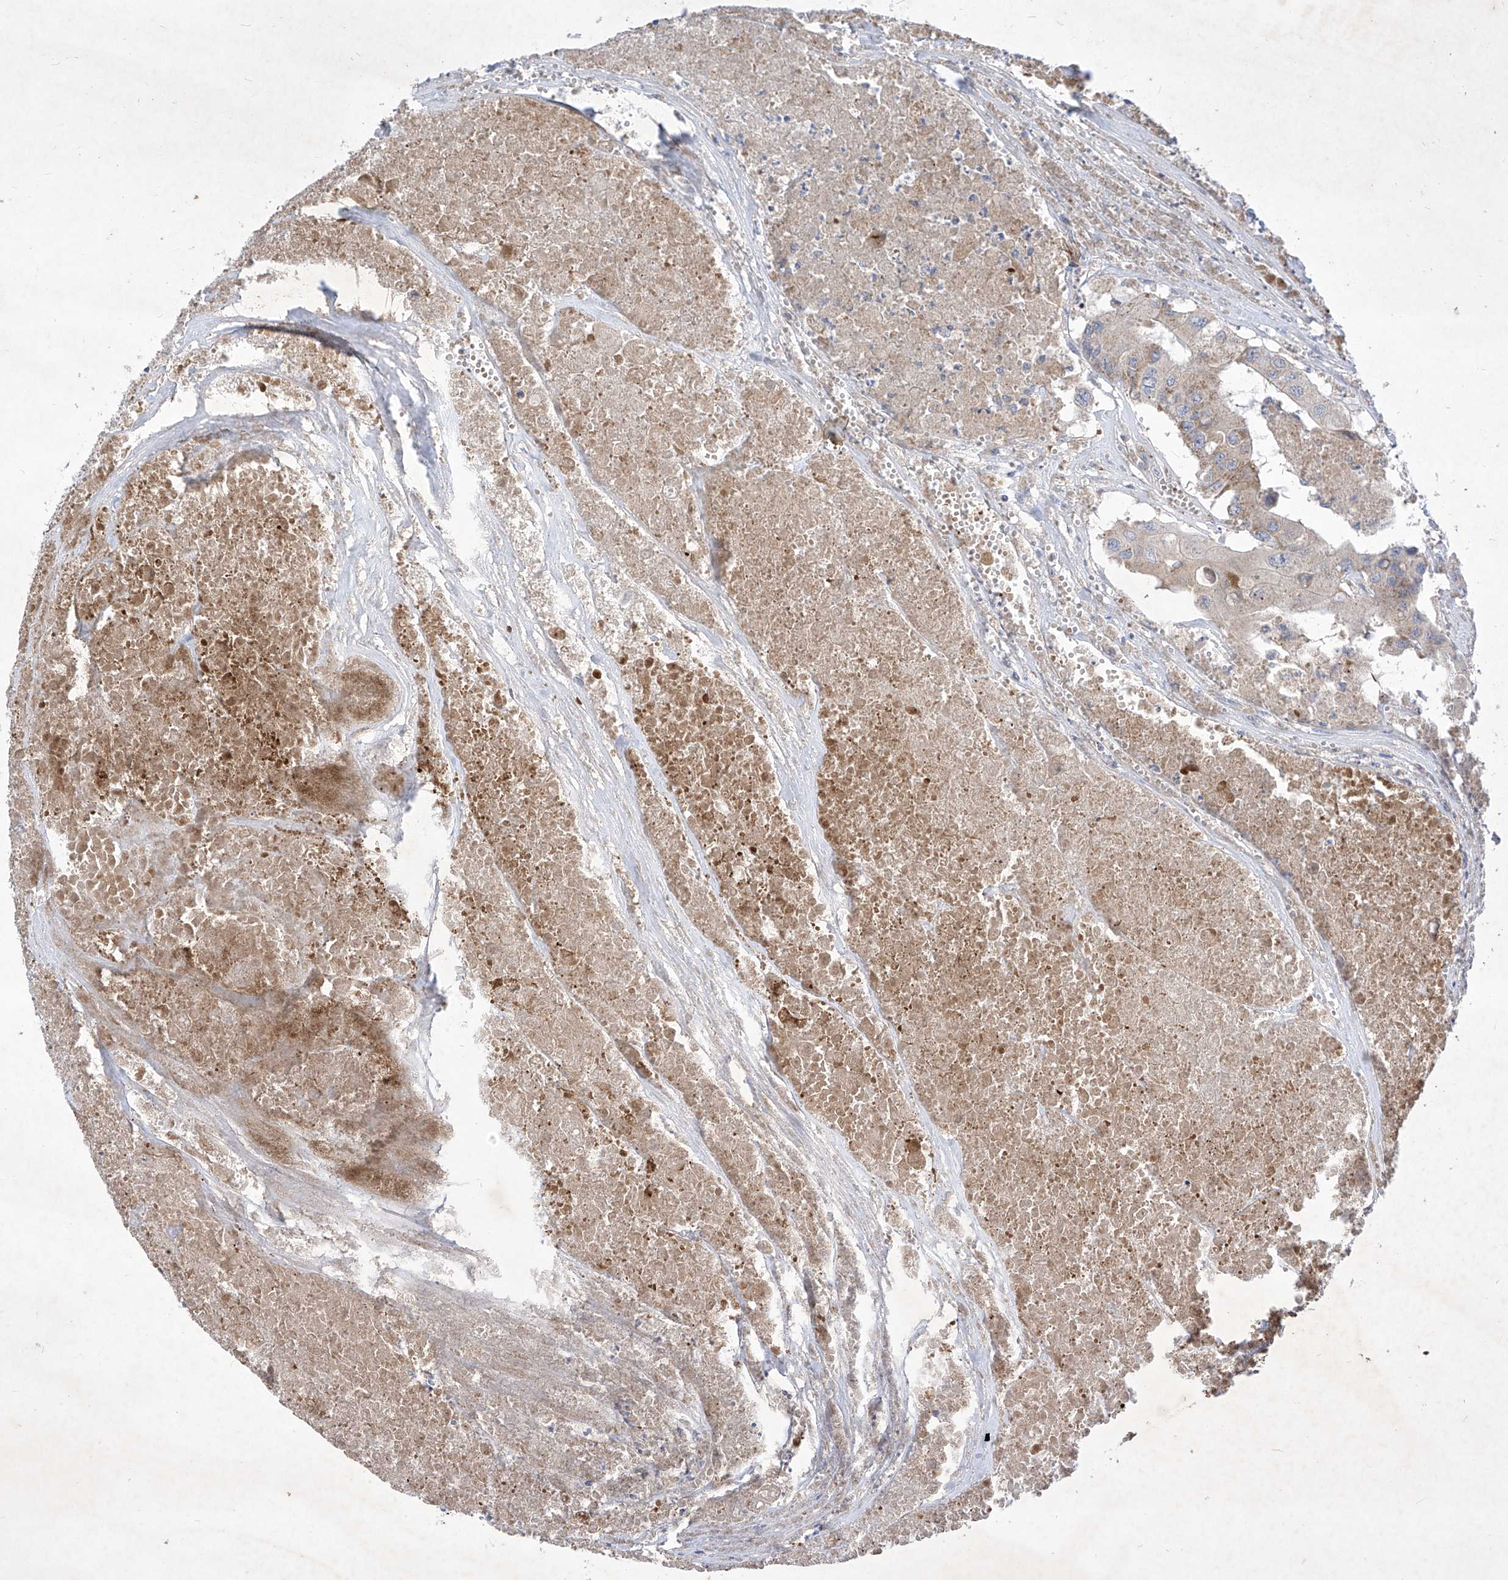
{"staining": {"intensity": "weak", "quantity": "<25%", "location": "cytoplasmic/membranous"}, "tissue": "colorectal cancer", "cell_type": "Tumor cells", "image_type": "cancer", "snomed": [{"axis": "morphology", "description": "Adenocarcinoma, NOS"}, {"axis": "topography", "description": "Colon"}], "caption": "Tumor cells show no significant protein staining in adenocarcinoma (colorectal).", "gene": "COQ3", "patient": {"sex": "male", "age": 77}}